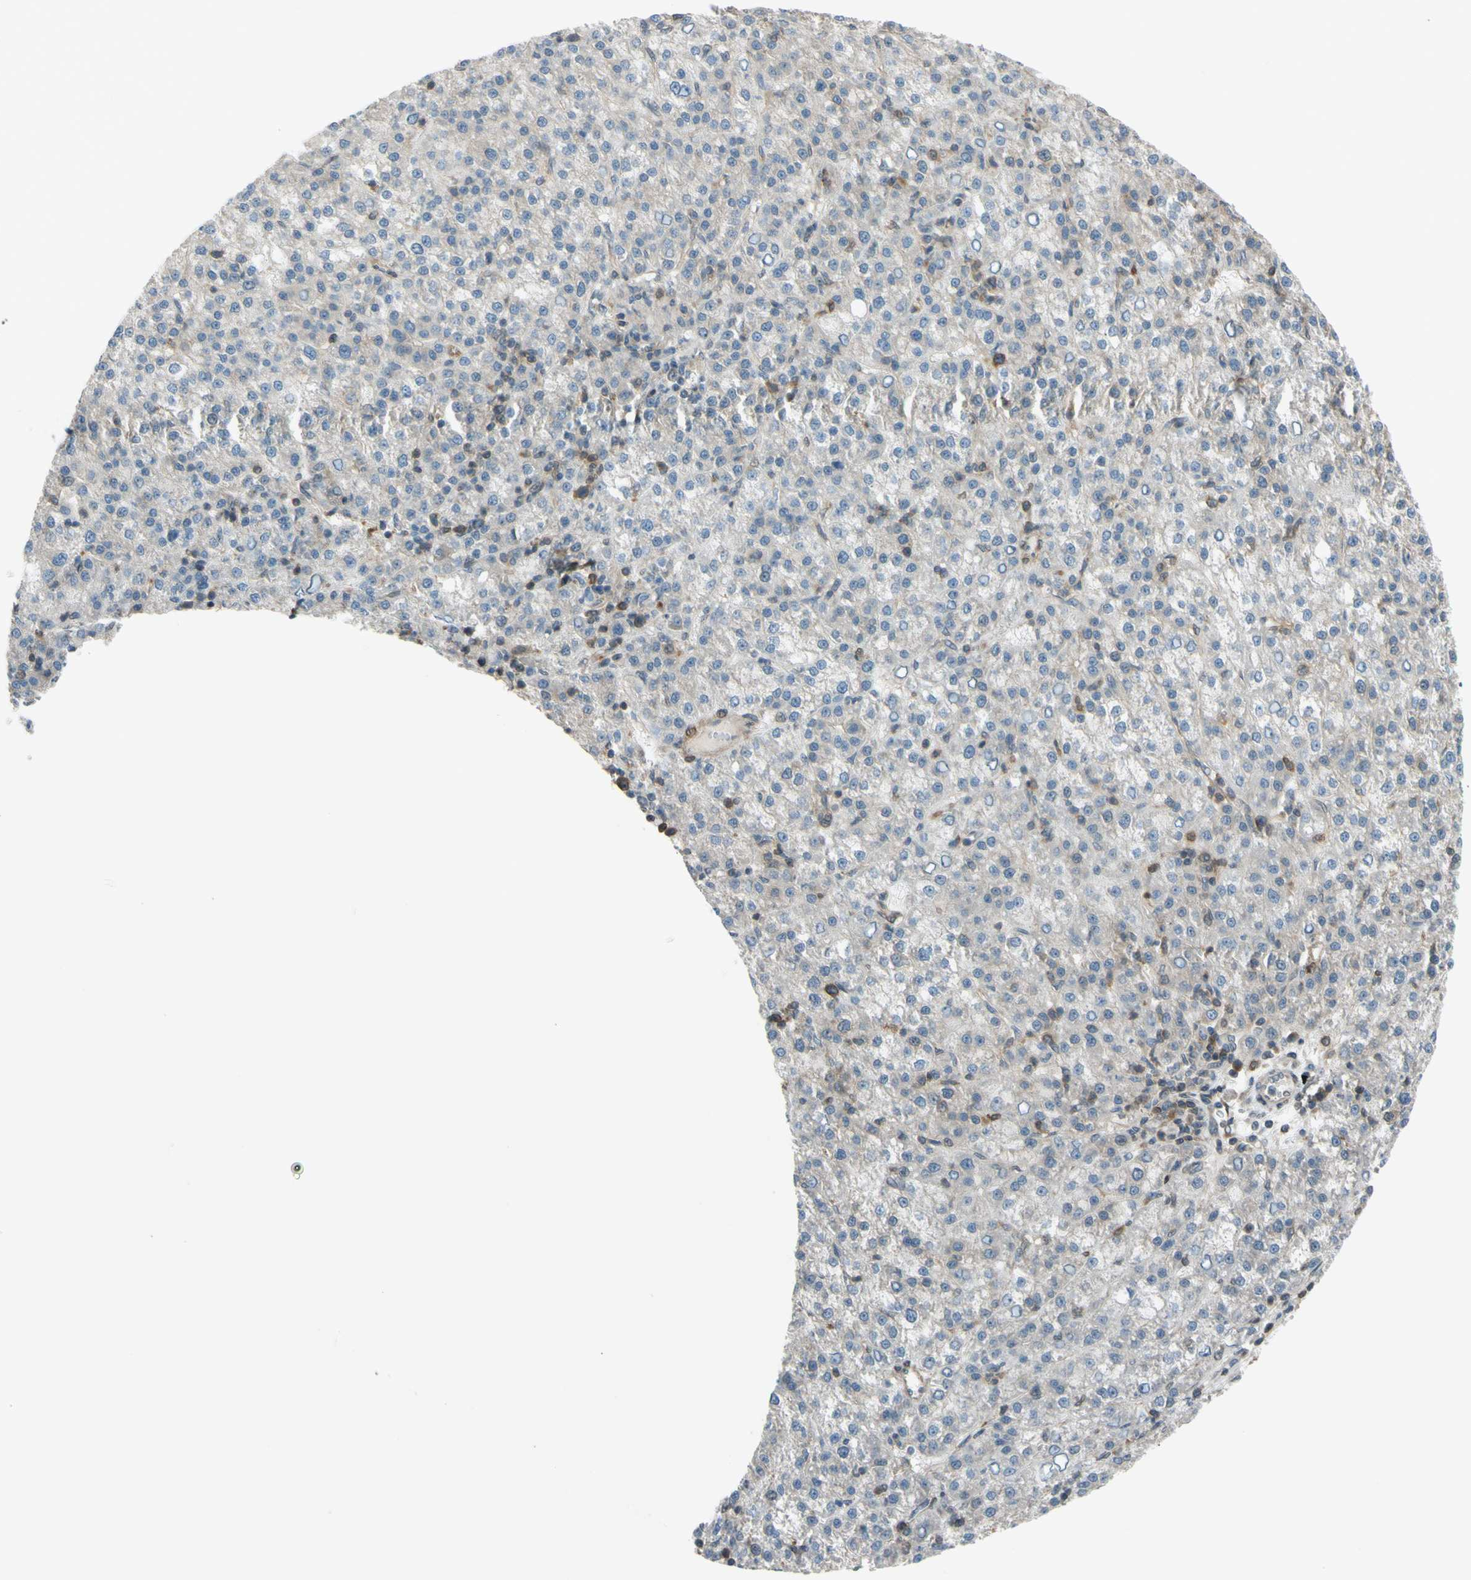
{"staining": {"intensity": "weak", "quantity": "<25%", "location": "cytoplasmic/membranous"}, "tissue": "liver cancer", "cell_type": "Tumor cells", "image_type": "cancer", "snomed": [{"axis": "morphology", "description": "Carcinoma, Hepatocellular, NOS"}, {"axis": "topography", "description": "Liver"}], "caption": "Immunohistochemistry photomicrograph of human liver cancer (hepatocellular carcinoma) stained for a protein (brown), which exhibits no positivity in tumor cells. Nuclei are stained in blue.", "gene": "YWHAQ", "patient": {"sex": "female", "age": 58}}